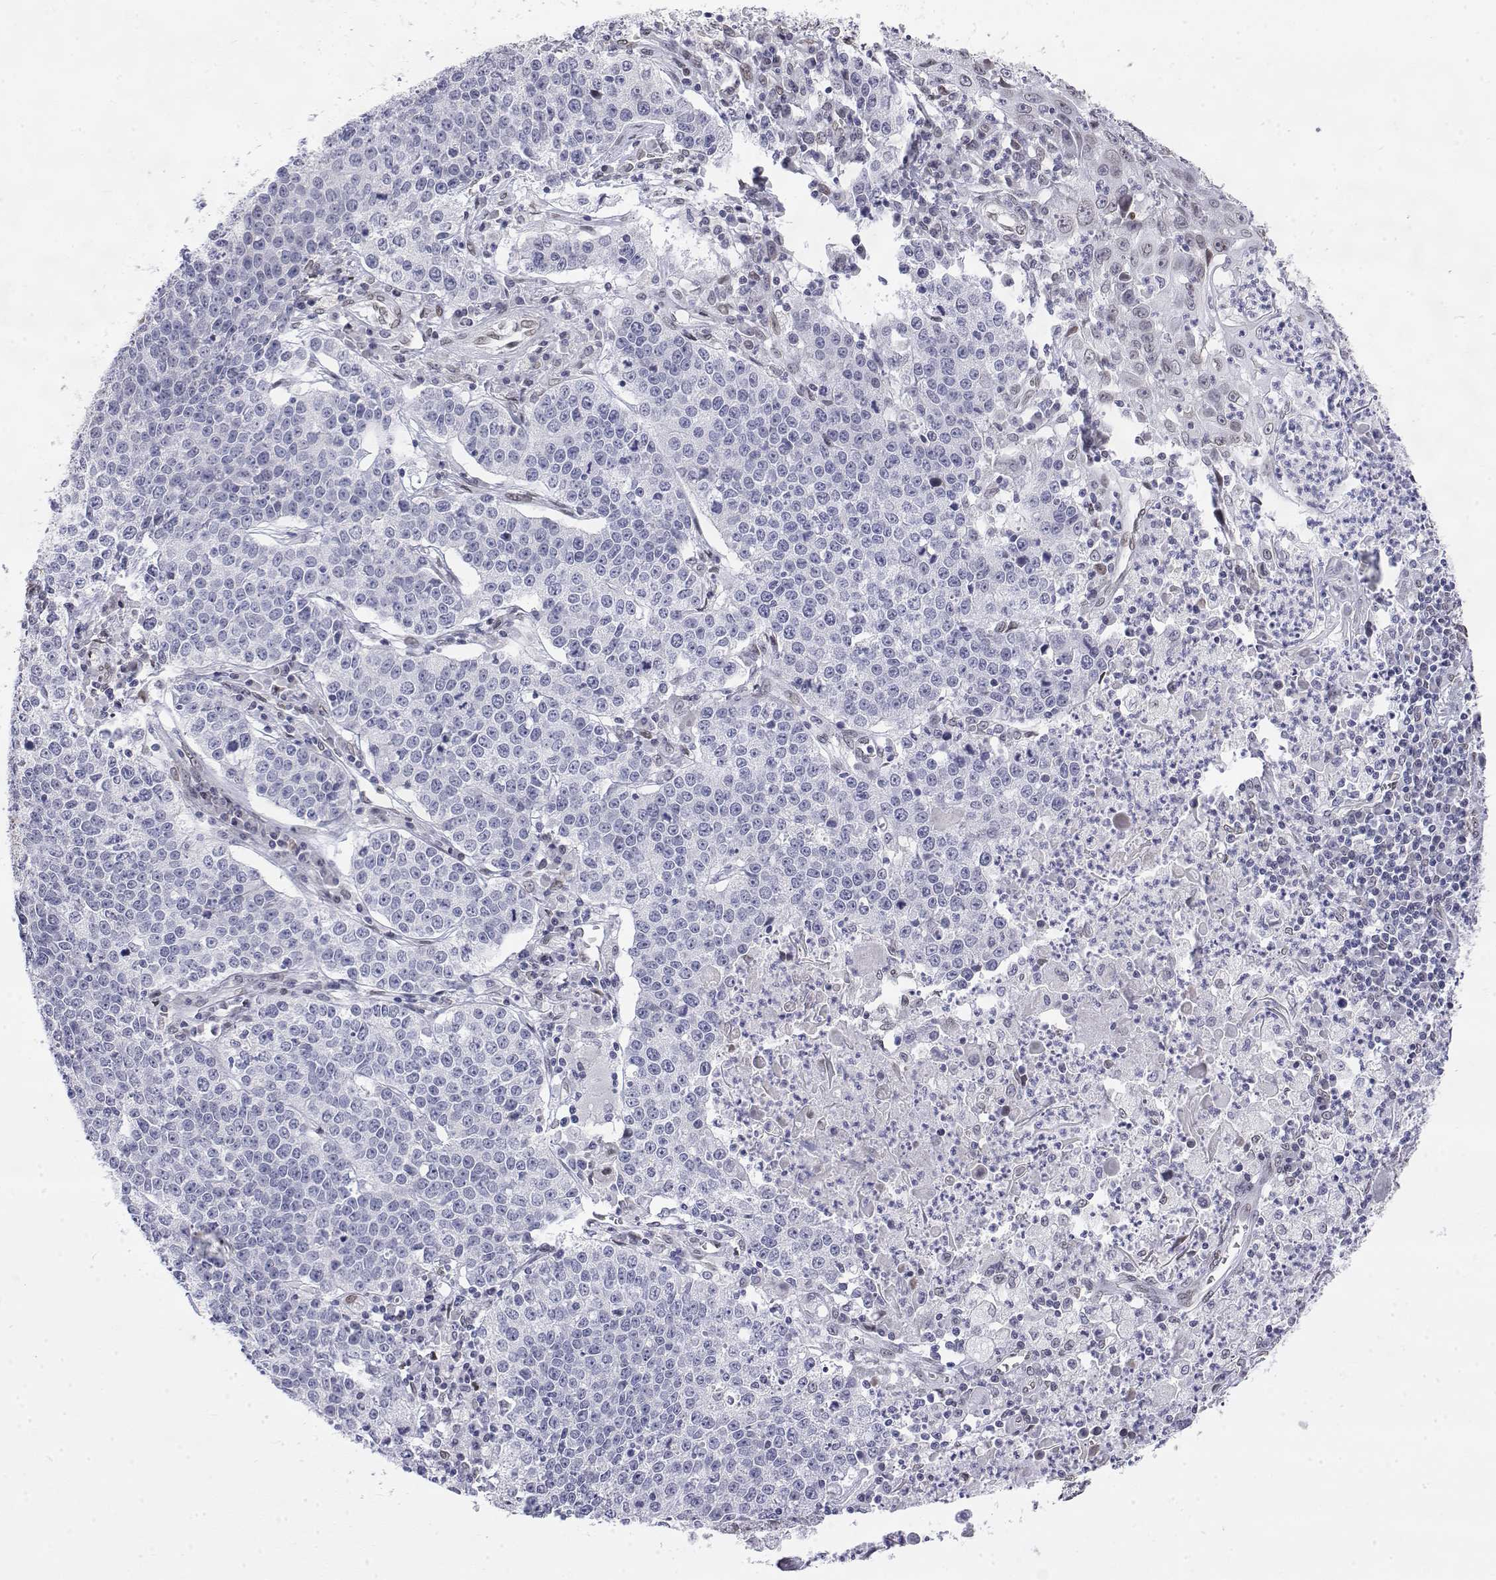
{"staining": {"intensity": "negative", "quantity": "none", "location": "none"}, "tissue": "lung cancer", "cell_type": "Tumor cells", "image_type": "cancer", "snomed": [{"axis": "morphology", "description": "Squamous cell carcinoma, NOS"}, {"axis": "morphology", "description": "Squamous cell carcinoma, metastatic, NOS"}, {"axis": "topography", "description": "Lung"}, {"axis": "topography", "description": "Pleura, NOS"}], "caption": "Image shows no protein expression in tumor cells of lung squamous cell carcinoma tissue. (Immunohistochemistry (ihc), brightfield microscopy, high magnification).", "gene": "ZNF532", "patient": {"sex": "male", "age": 72}}